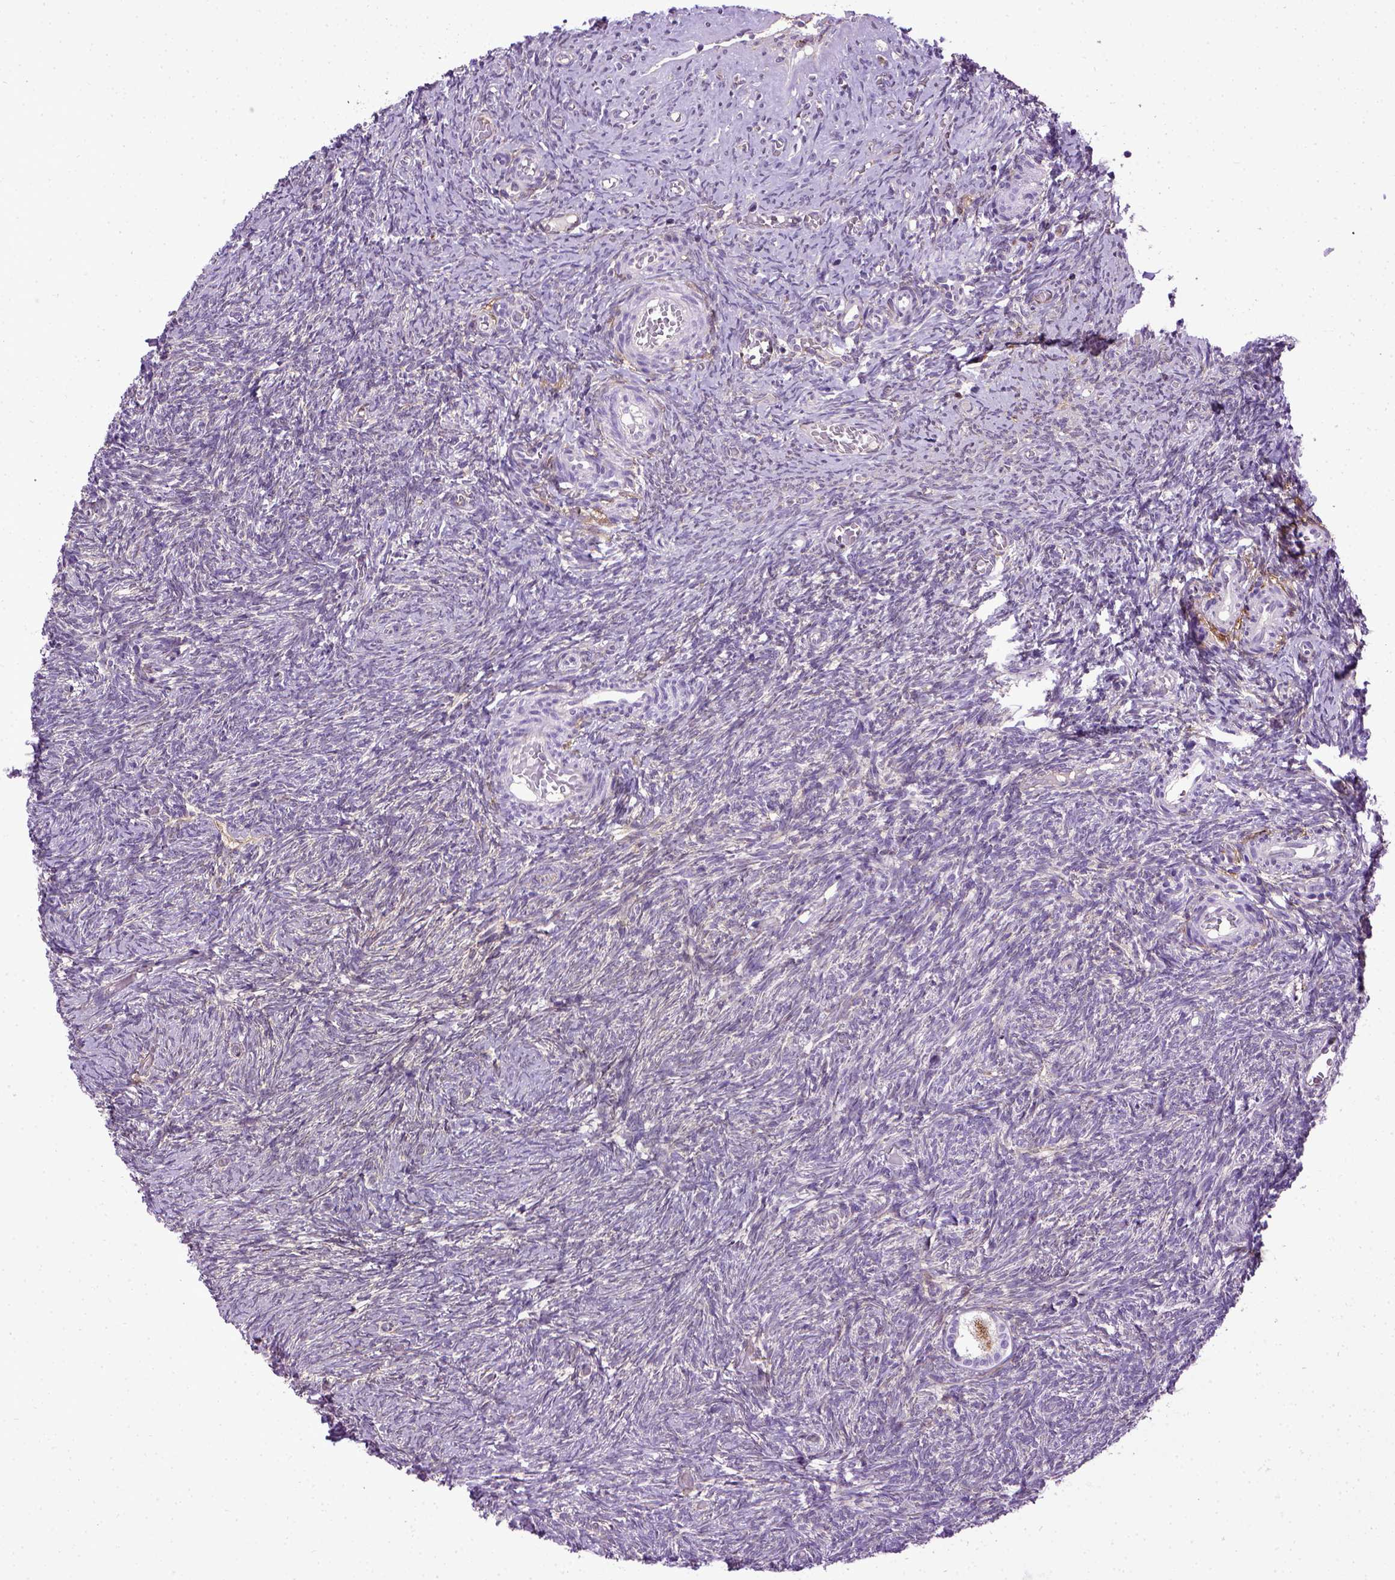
{"staining": {"intensity": "weak", "quantity": ">75%", "location": "cytoplasmic/membranous"}, "tissue": "ovary", "cell_type": "Follicle cells", "image_type": "normal", "snomed": [{"axis": "morphology", "description": "Normal tissue, NOS"}, {"axis": "topography", "description": "Ovary"}], "caption": "Protein staining of normal ovary reveals weak cytoplasmic/membranous staining in approximately >75% of follicle cells.", "gene": "ENG", "patient": {"sex": "female", "age": 39}}